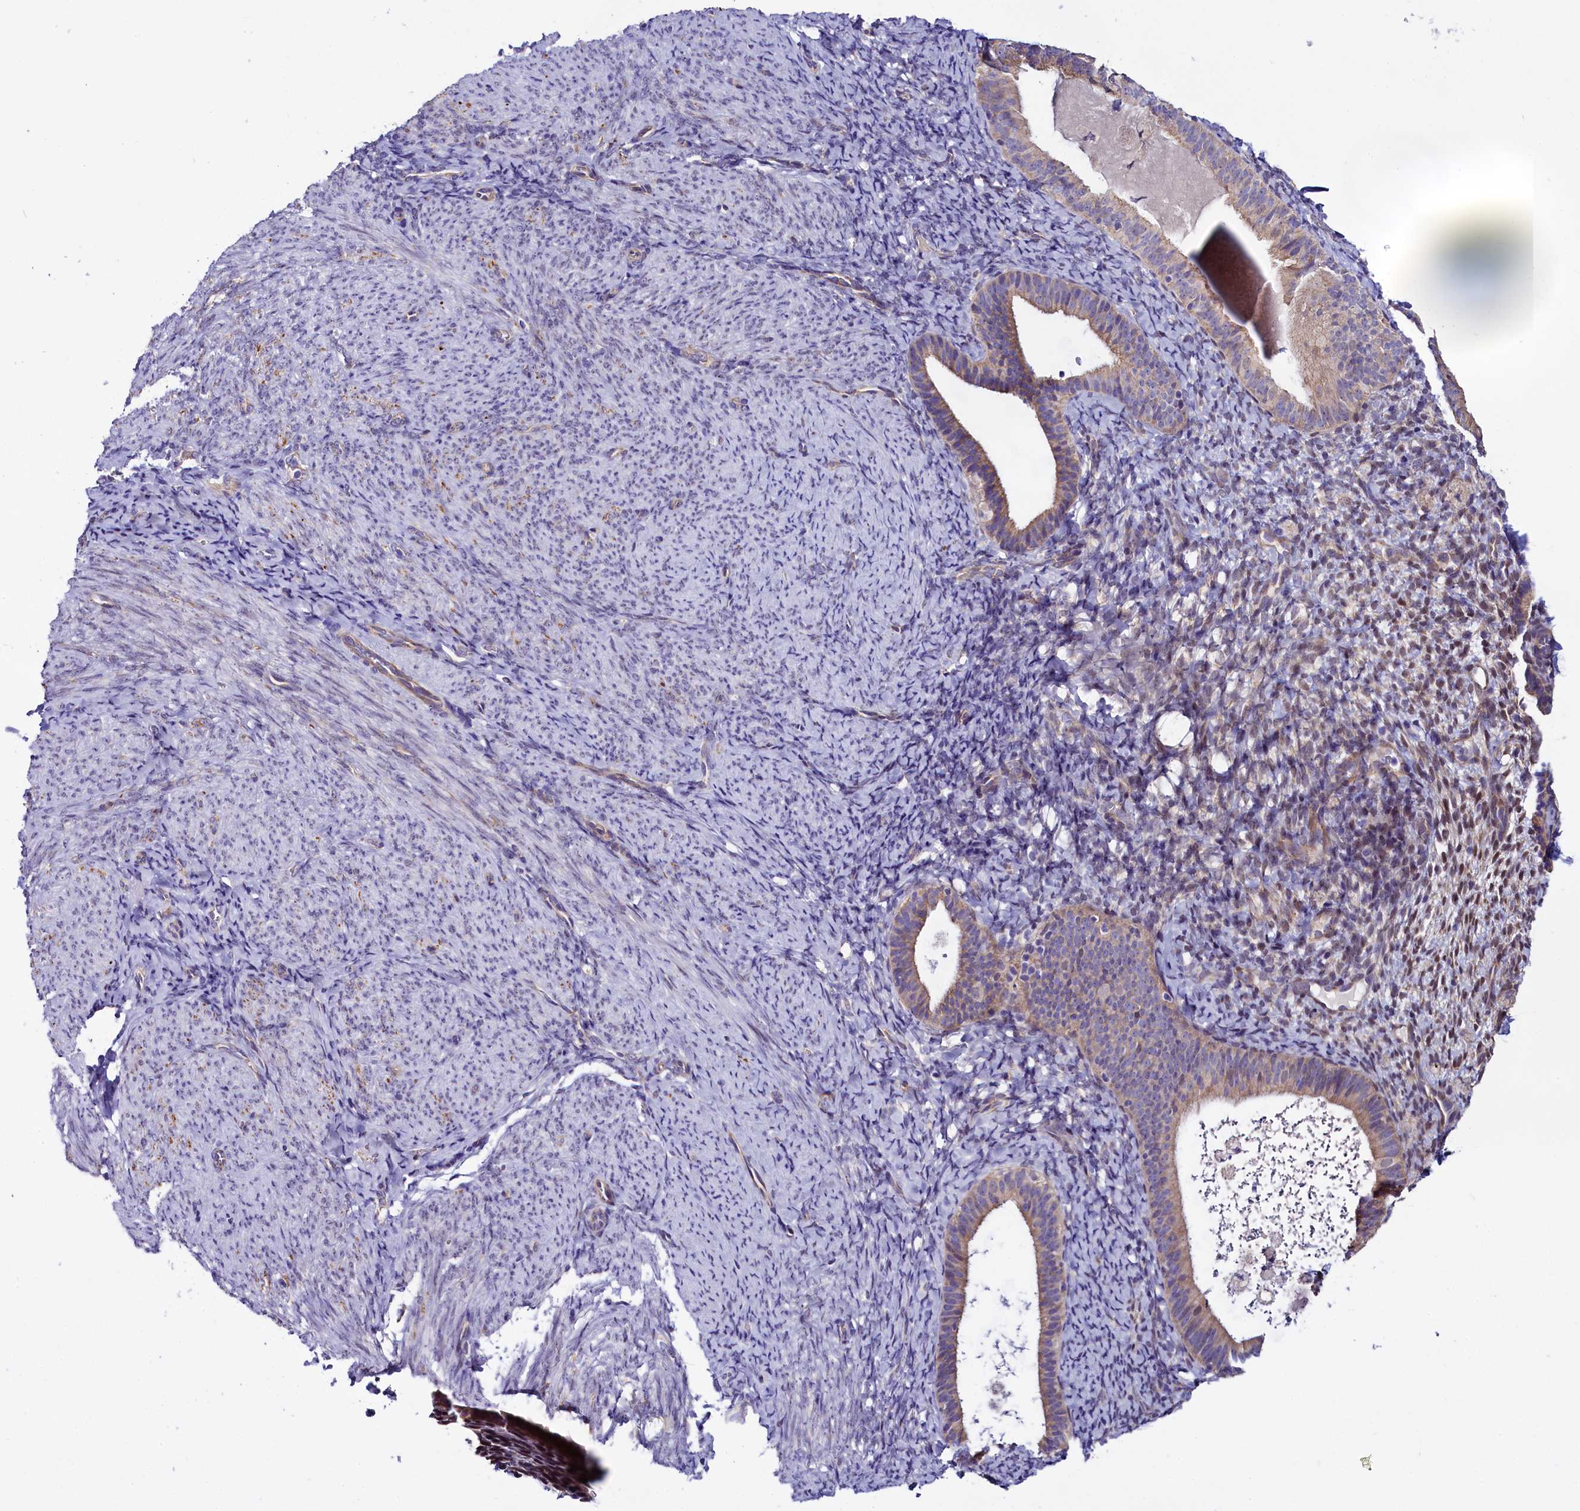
{"staining": {"intensity": "negative", "quantity": "none", "location": "none"}, "tissue": "endometrium", "cell_type": "Cells in endometrial stroma", "image_type": "normal", "snomed": [{"axis": "morphology", "description": "Normal tissue, NOS"}, {"axis": "topography", "description": "Endometrium"}], "caption": "Immunohistochemistry histopathology image of normal endometrium: human endometrium stained with DAB (3,3'-diaminobenzidine) exhibits no significant protein expression in cells in endometrial stroma.", "gene": "UACA", "patient": {"sex": "female", "age": 65}}